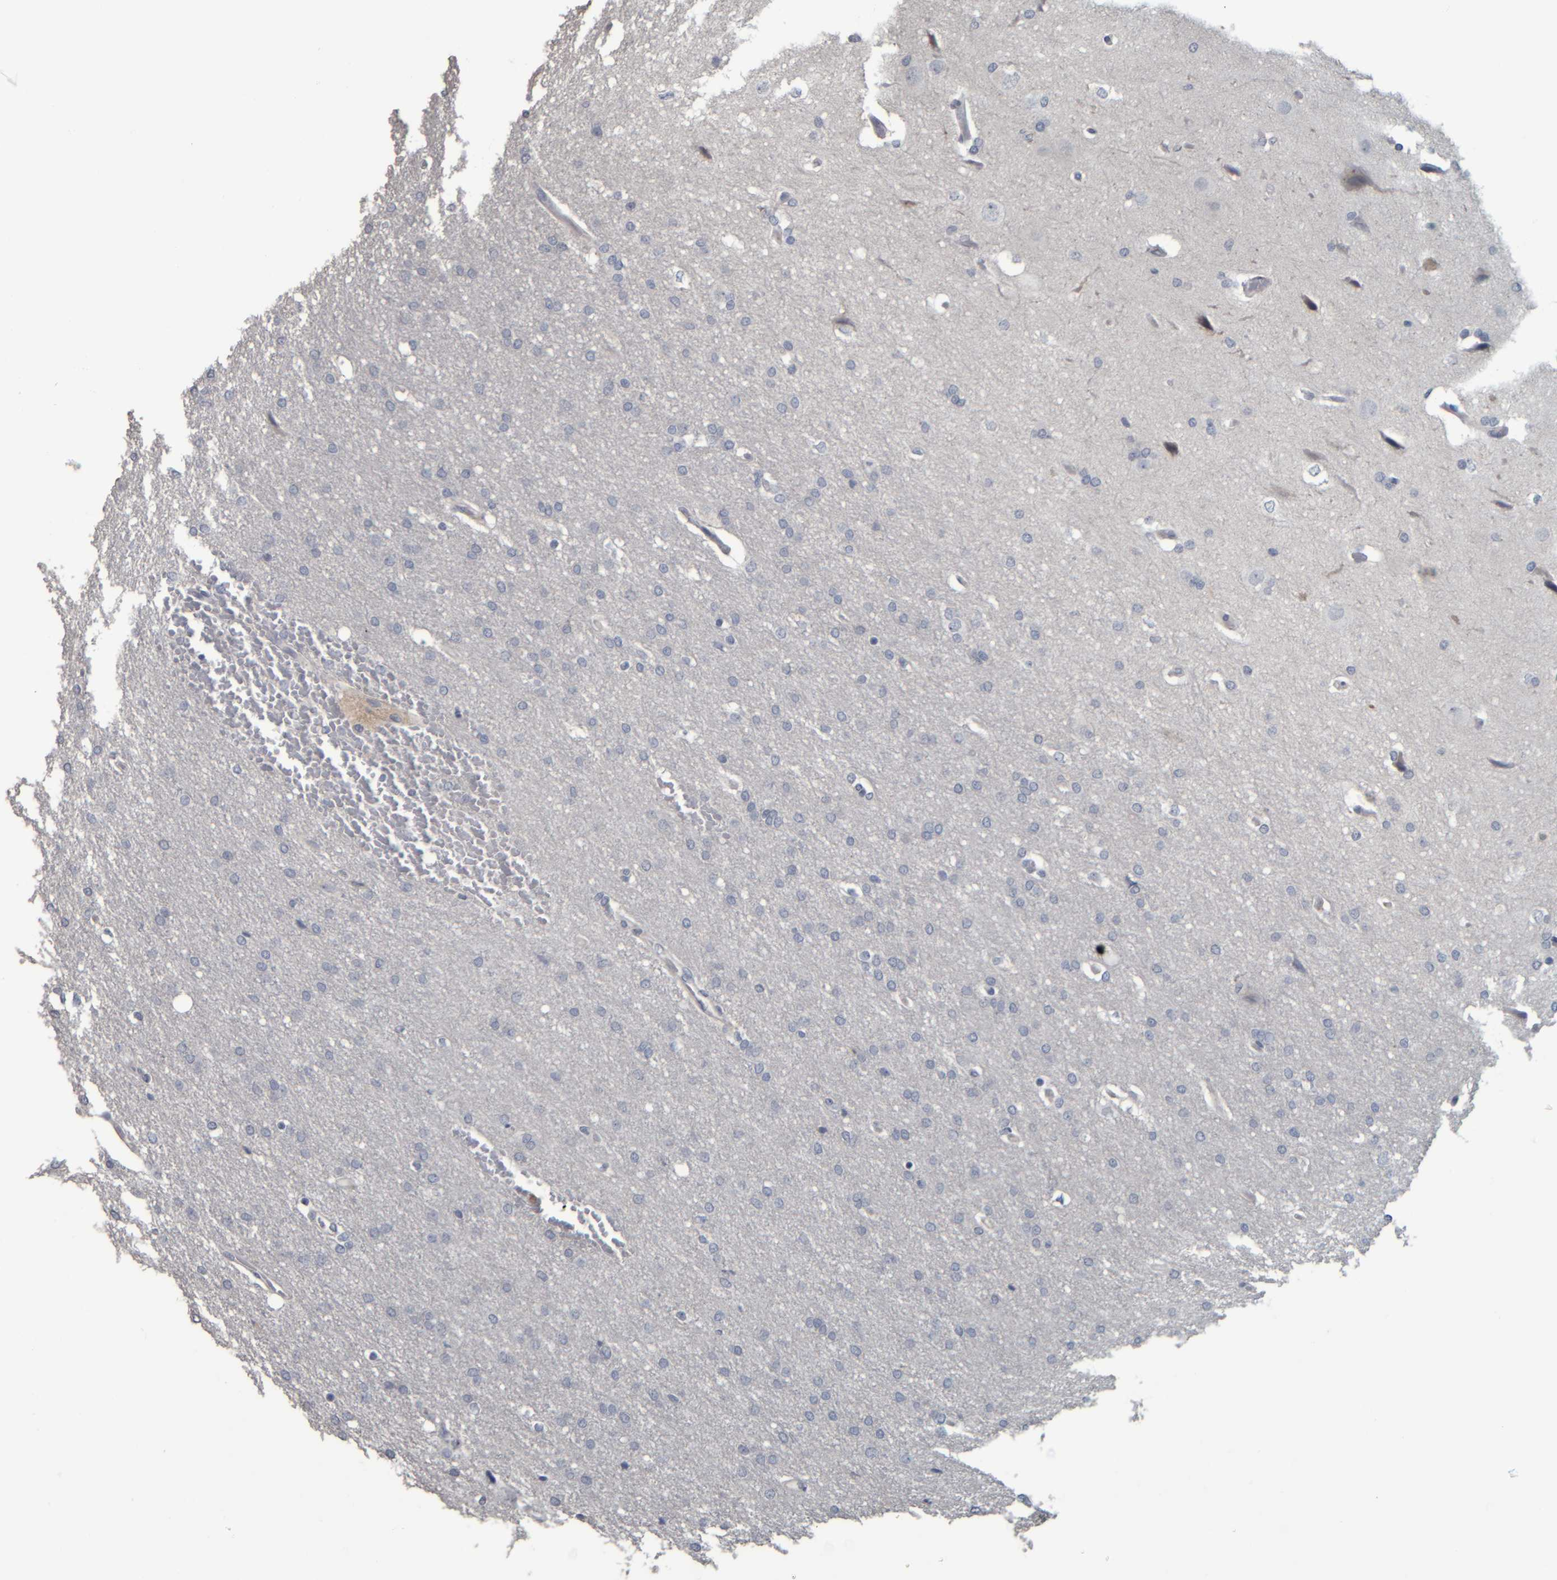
{"staining": {"intensity": "negative", "quantity": "none", "location": "none"}, "tissue": "glioma", "cell_type": "Tumor cells", "image_type": "cancer", "snomed": [{"axis": "morphology", "description": "Glioma, malignant, Low grade"}, {"axis": "topography", "description": "Brain"}], "caption": "Immunohistochemistry (IHC) histopathology image of glioma stained for a protein (brown), which displays no staining in tumor cells. (Stains: DAB immunohistochemistry with hematoxylin counter stain, Microscopy: brightfield microscopy at high magnification).", "gene": "CAVIN4", "patient": {"sex": "female", "age": 37}}